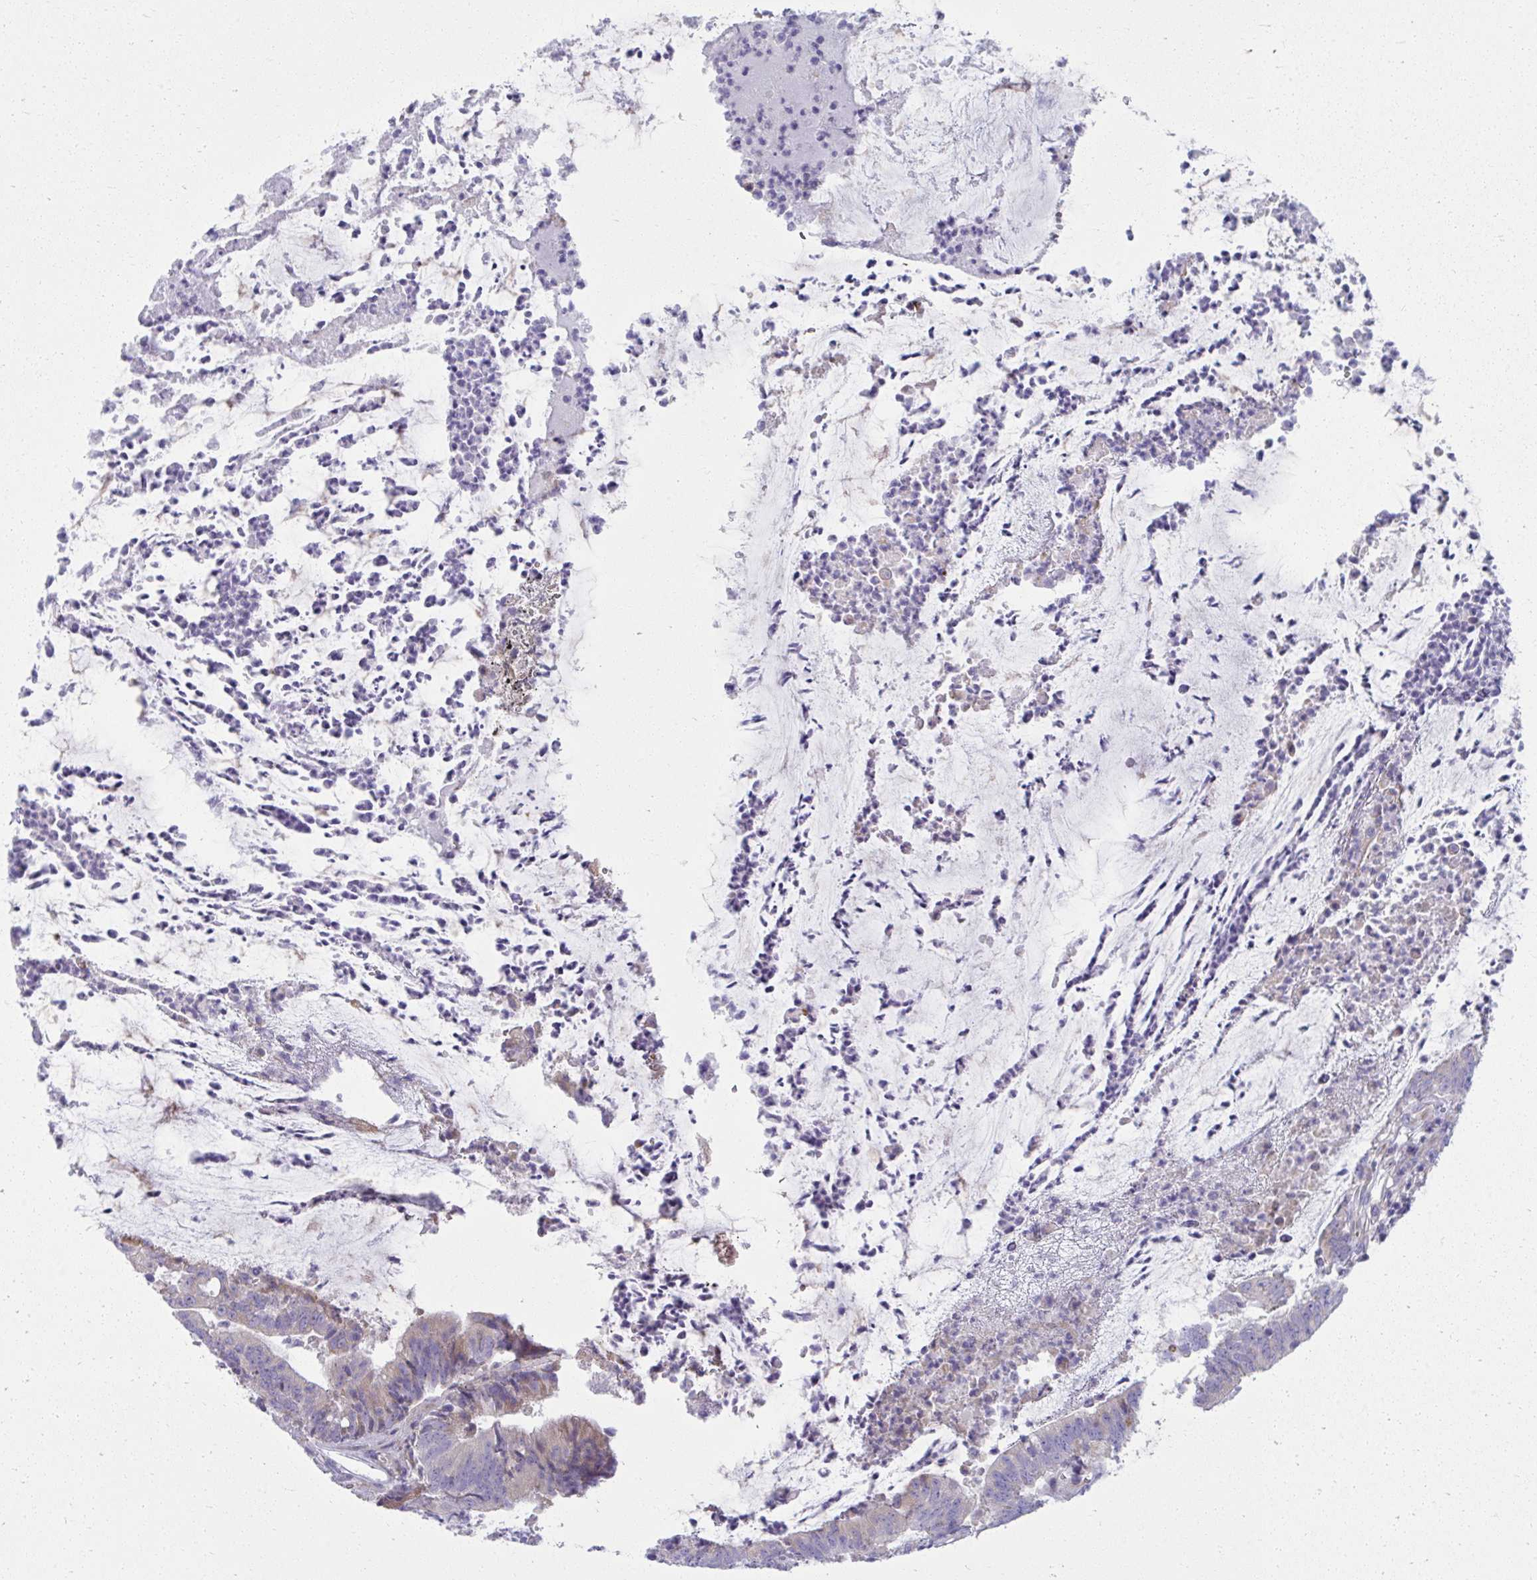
{"staining": {"intensity": "negative", "quantity": "none", "location": "none"}, "tissue": "colorectal cancer", "cell_type": "Tumor cells", "image_type": "cancer", "snomed": [{"axis": "morphology", "description": "Adenocarcinoma, NOS"}, {"axis": "topography", "description": "Colon"}], "caption": "Tumor cells are negative for protein expression in human colorectal cancer.", "gene": "FASLG", "patient": {"sex": "female", "age": 43}}